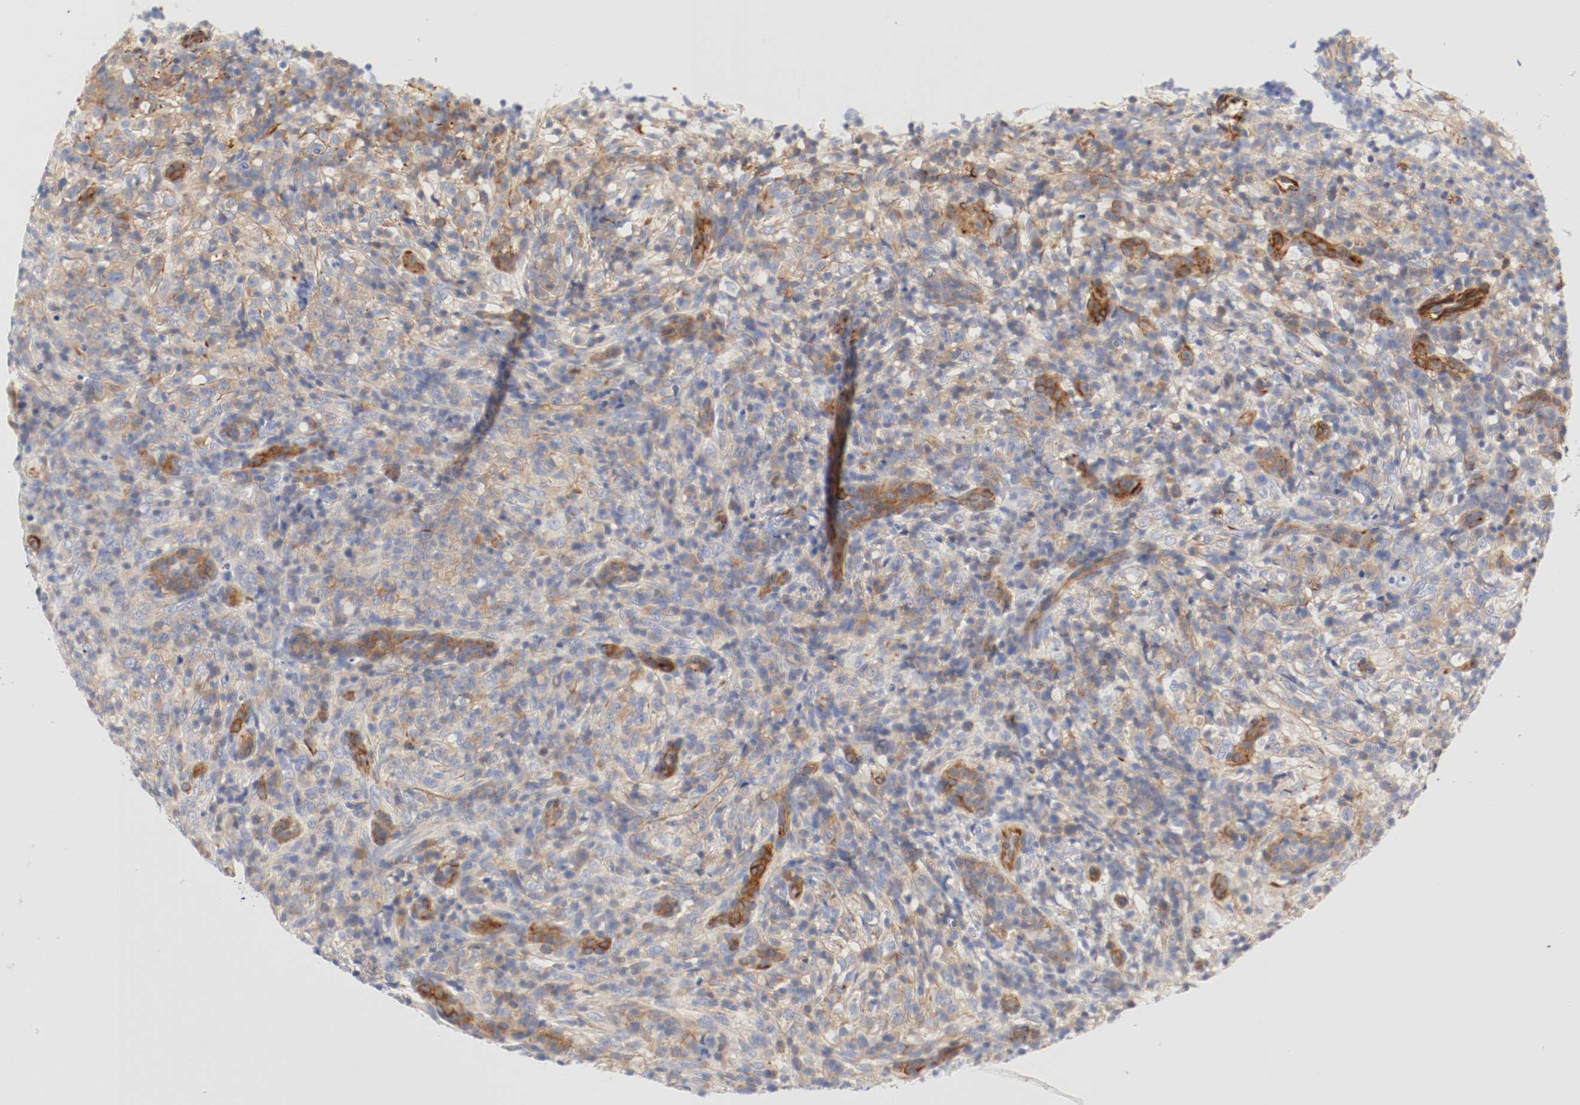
{"staining": {"intensity": "moderate", "quantity": ">75%", "location": "cytoplasmic/membranous"}, "tissue": "lymphoma", "cell_type": "Tumor cells", "image_type": "cancer", "snomed": [{"axis": "morphology", "description": "Malignant lymphoma, non-Hodgkin's type, High grade"}, {"axis": "topography", "description": "Lymph node"}], "caption": "Immunohistochemical staining of human lymphoma demonstrates medium levels of moderate cytoplasmic/membranous protein positivity in about >75% of tumor cells.", "gene": "GIT1", "patient": {"sex": "female", "age": 76}}